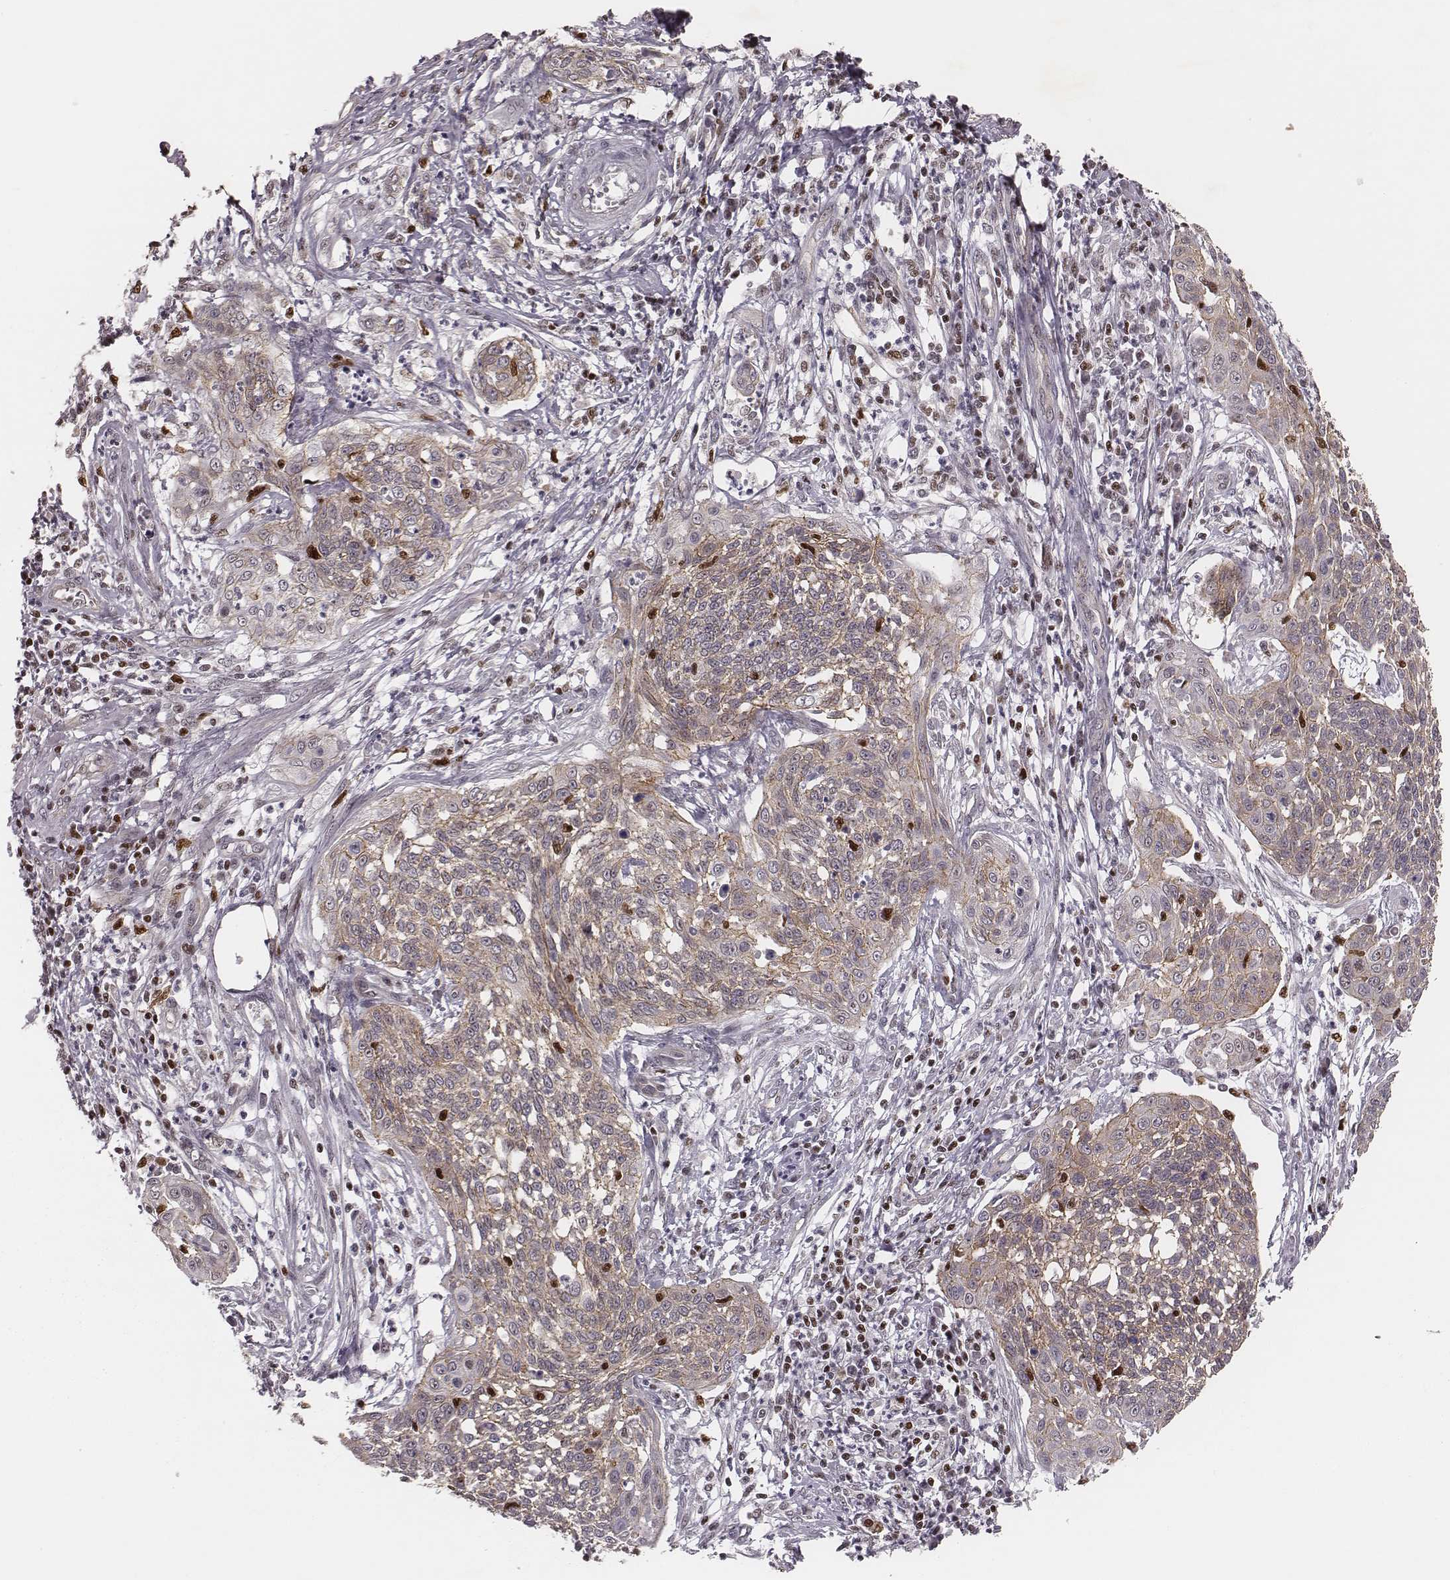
{"staining": {"intensity": "weak", "quantity": ">75%", "location": "cytoplasmic/membranous"}, "tissue": "cervical cancer", "cell_type": "Tumor cells", "image_type": "cancer", "snomed": [{"axis": "morphology", "description": "Squamous cell carcinoma, NOS"}, {"axis": "topography", "description": "Cervix"}], "caption": "Protein expression analysis of human cervical cancer (squamous cell carcinoma) reveals weak cytoplasmic/membranous staining in about >75% of tumor cells.", "gene": "WDR59", "patient": {"sex": "female", "age": 34}}